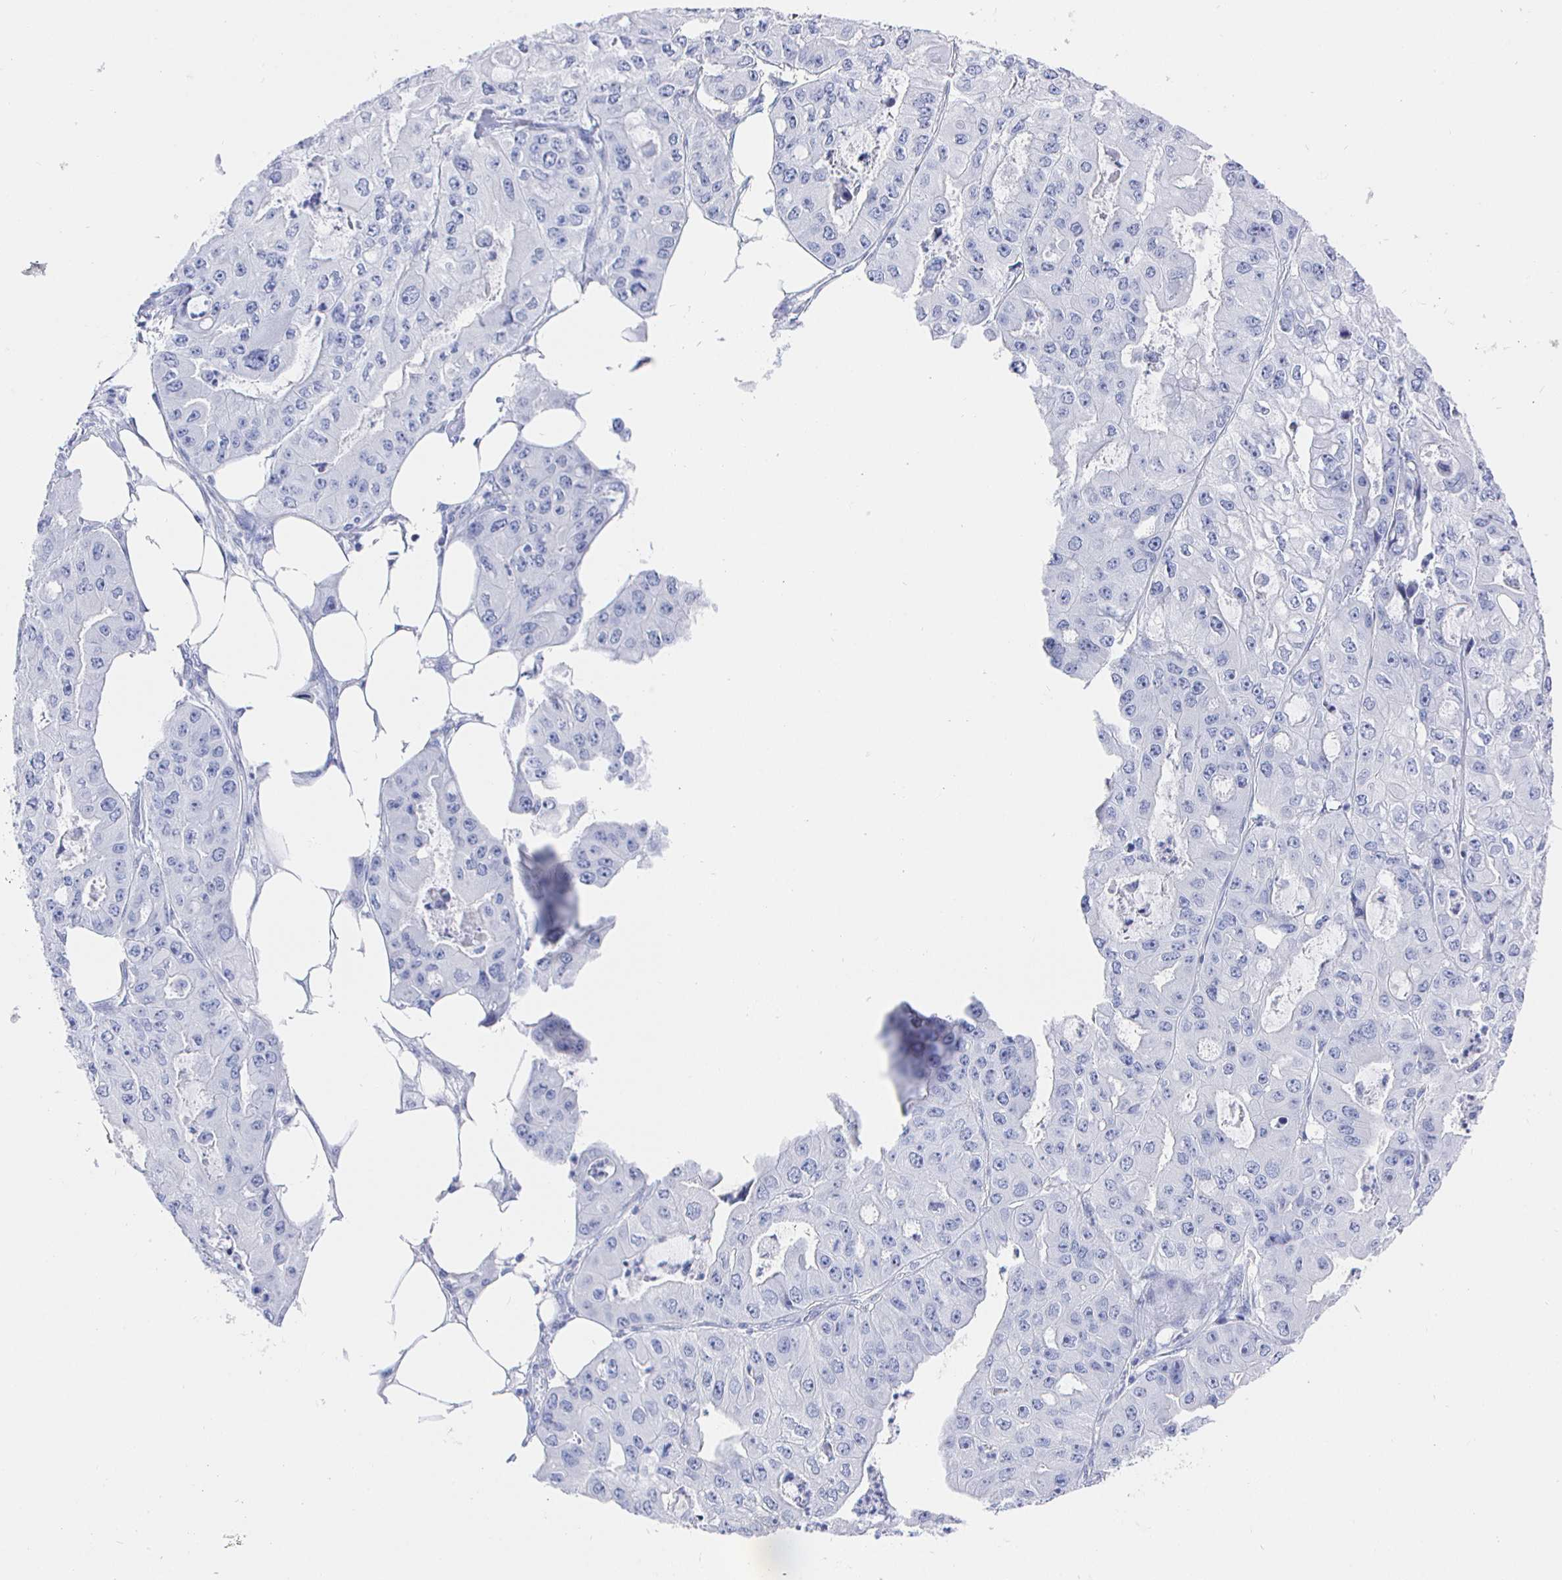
{"staining": {"intensity": "negative", "quantity": "none", "location": "none"}, "tissue": "ovarian cancer", "cell_type": "Tumor cells", "image_type": "cancer", "snomed": [{"axis": "morphology", "description": "Cystadenocarcinoma, serous, NOS"}, {"axis": "topography", "description": "Ovary"}], "caption": "Ovarian cancer stained for a protein using immunohistochemistry displays no expression tumor cells.", "gene": "CLCA1", "patient": {"sex": "female", "age": 56}}